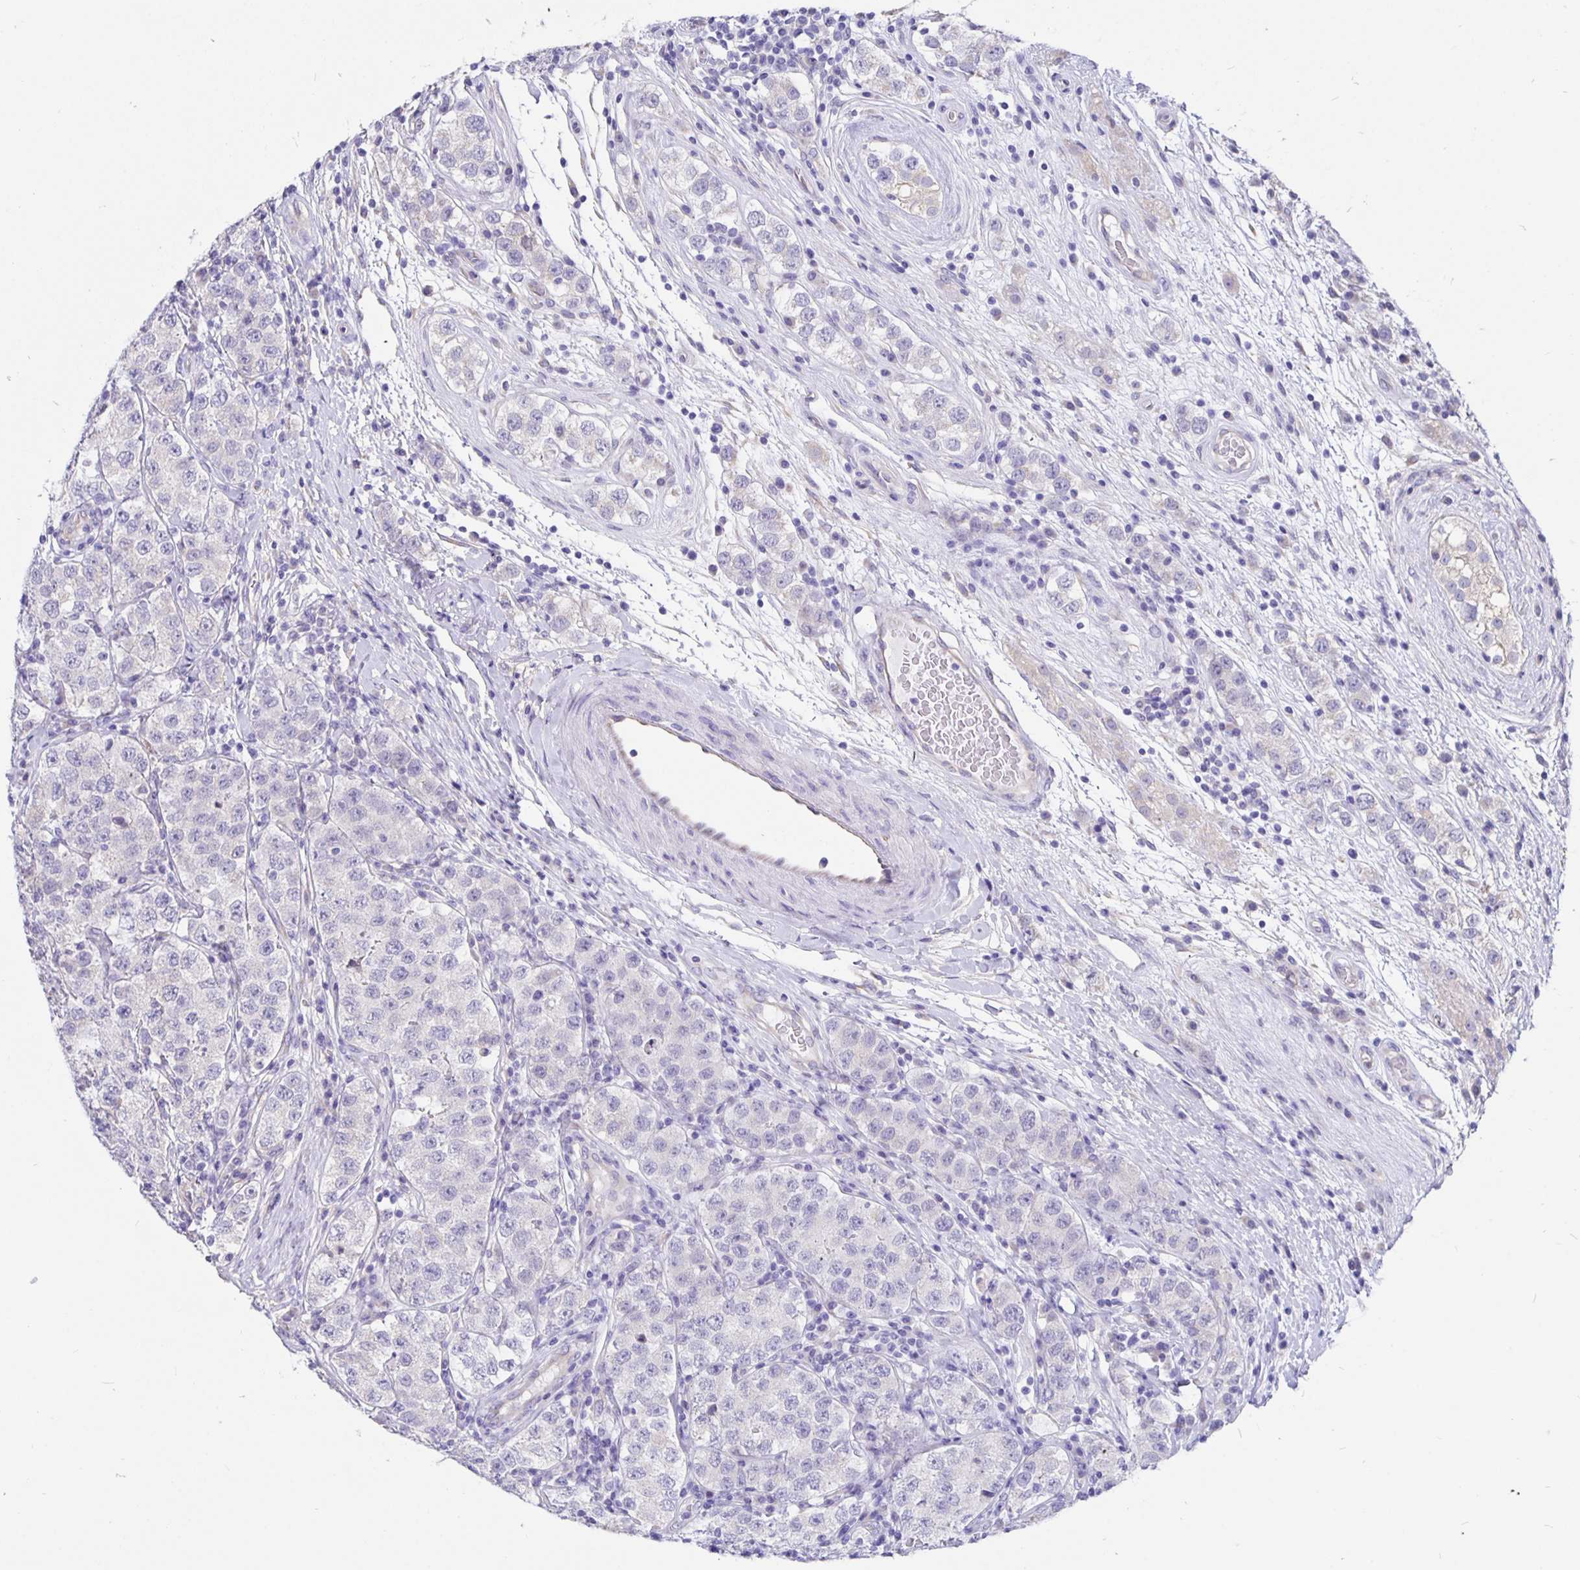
{"staining": {"intensity": "negative", "quantity": "none", "location": "none"}, "tissue": "testis cancer", "cell_type": "Tumor cells", "image_type": "cancer", "snomed": [{"axis": "morphology", "description": "Seminoma, NOS"}, {"axis": "topography", "description": "Testis"}], "caption": "Tumor cells show no significant positivity in testis cancer. (DAB IHC visualized using brightfield microscopy, high magnification).", "gene": "DNAI2", "patient": {"sex": "male", "age": 34}}